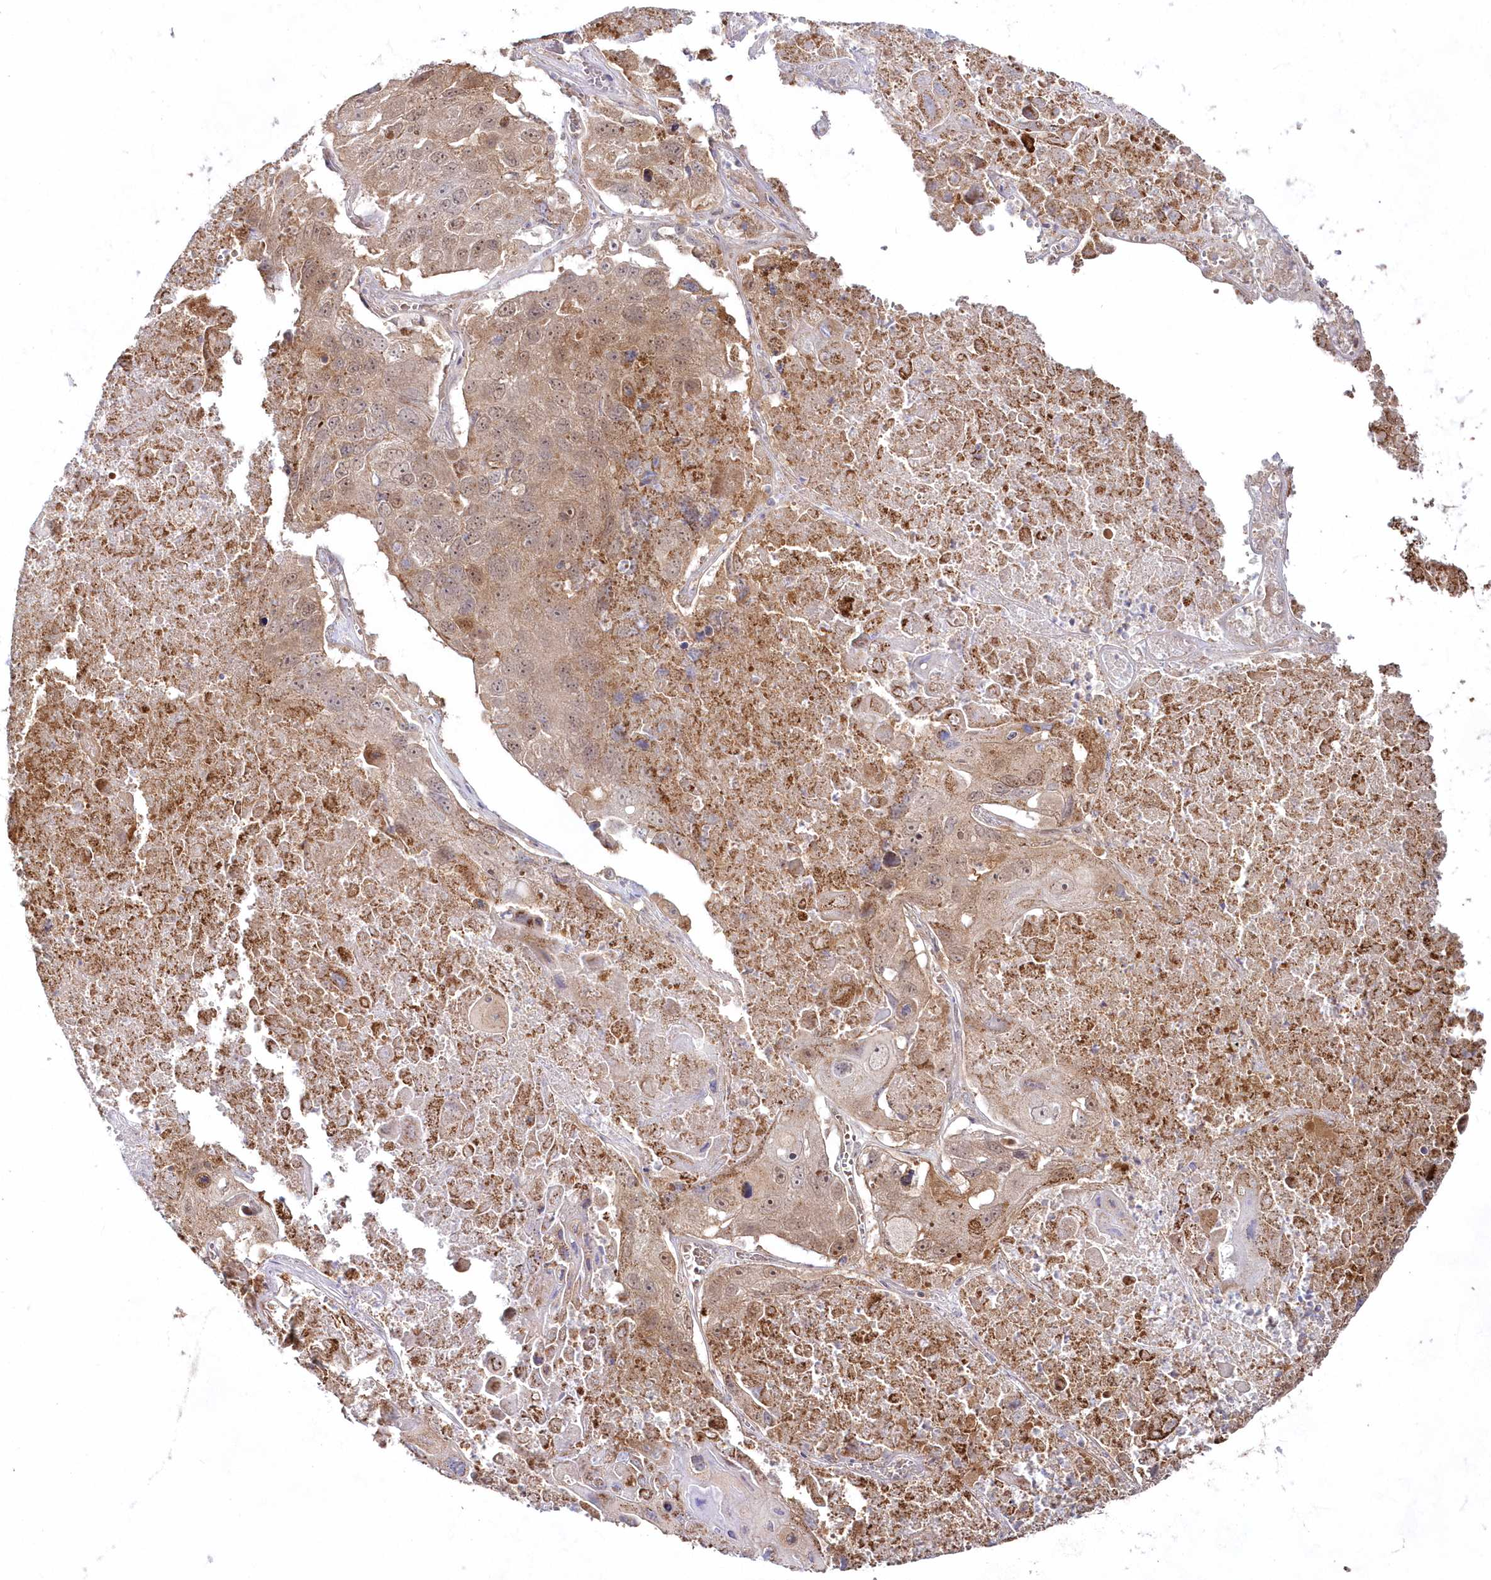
{"staining": {"intensity": "moderate", "quantity": ">75%", "location": "cytoplasmic/membranous"}, "tissue": "lung cancer", "cell_type": "Tumor cells", "image_type": "cancer", "snomed": [{"axis": "morphology", "description": "Squamous cell carcinoma, NOS"}, {"axis": "topography", "description": "Lung"}], "caption": "Lung cancer (squamous cell carcinoma) stained with DAB (3,3'-diaminobenzidine) immunohistochemistry (IHC) shows medium levels of moderate cytoplasmic/membranous positivity in about >75% of tumor cells. The protein of interest is stained brown, and the nuclei are stained in blue (DAB IHC with brightfield microscopy, high magnification).", "gene": "IMPA1", "patient": {"sex": "male", "age": 61}}